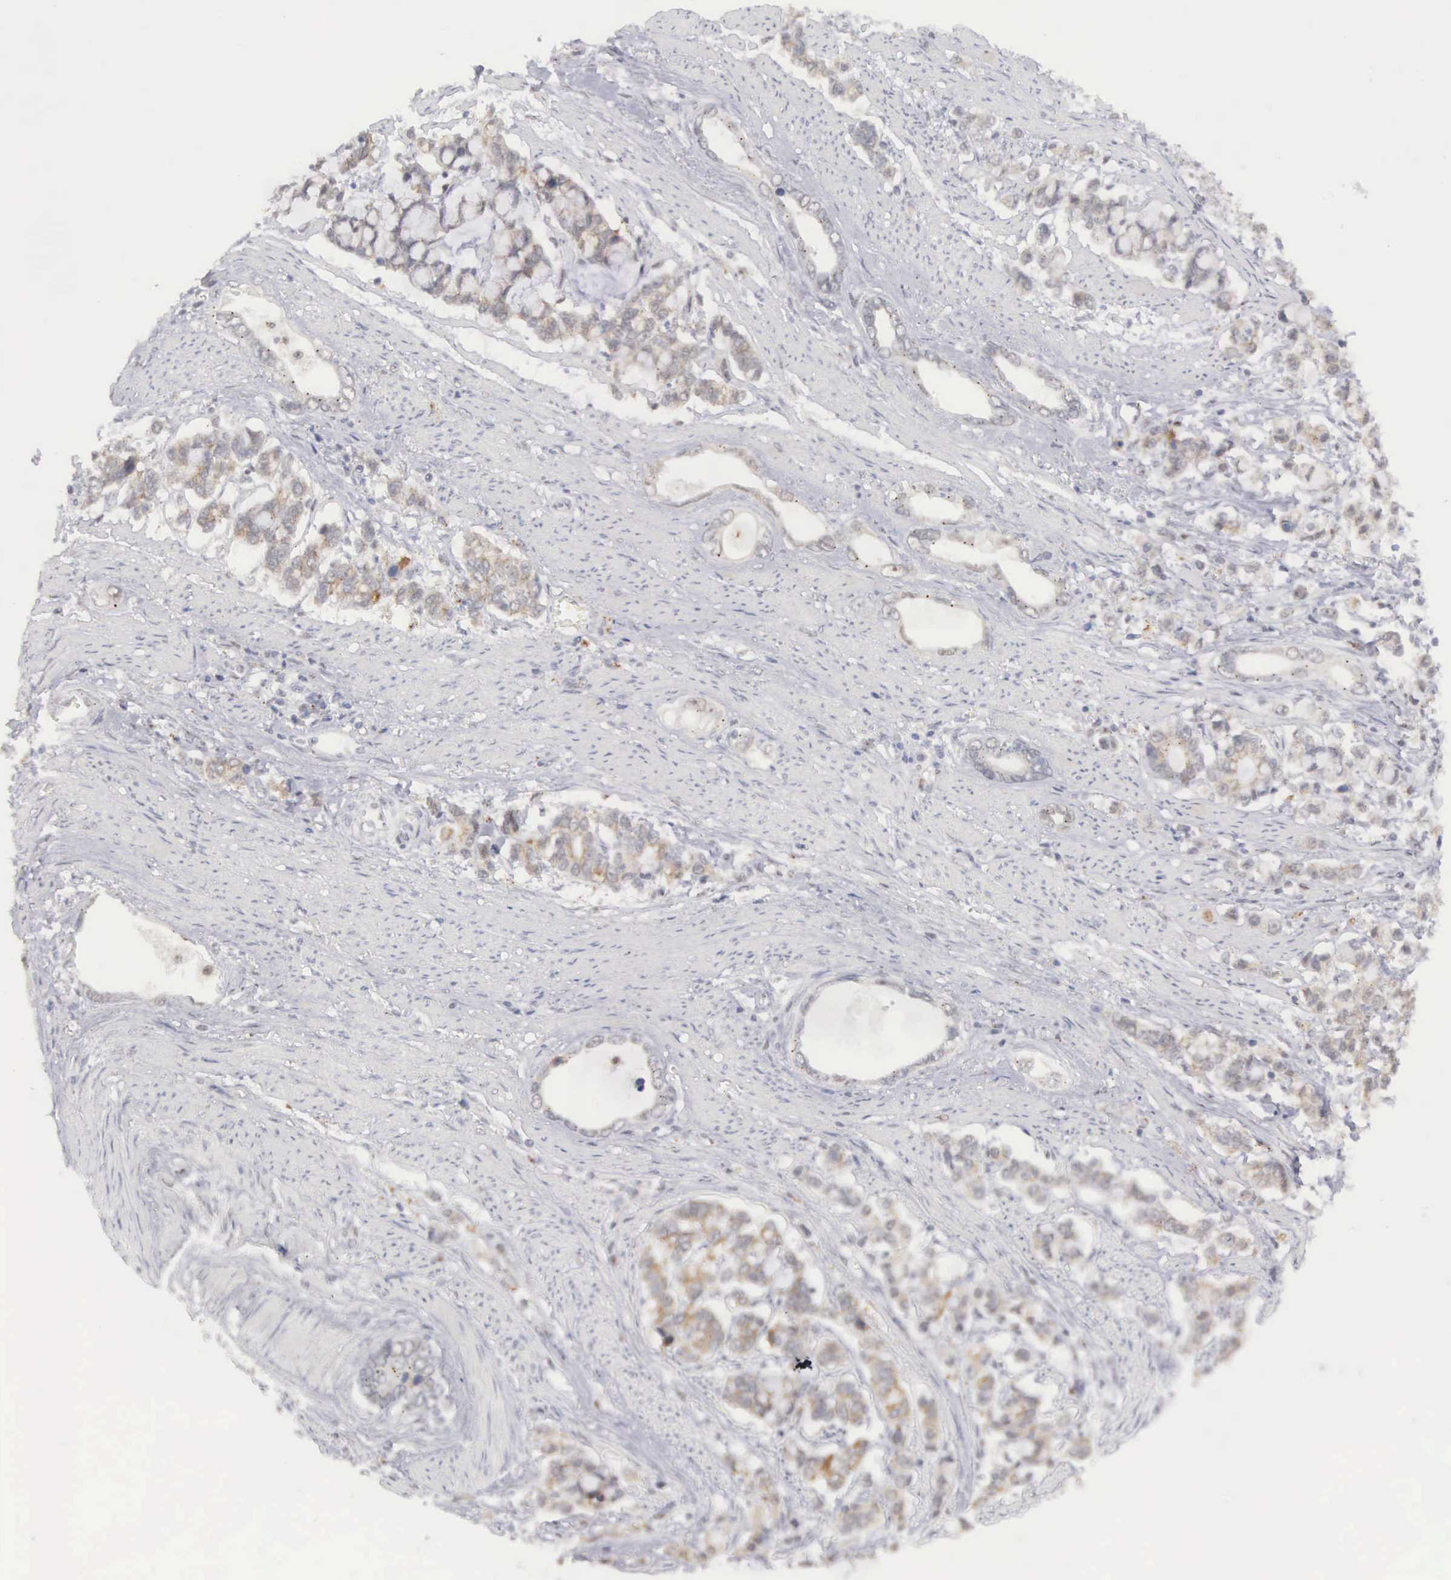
{"staining": {"intensity": "weak", "quantity": "<25%", "location": "cytoplasmic/membranous,nuclear"}, "tissue": "stomach cancer", "cell_type": "Tumor cells", "image_type": "cancer", "snomed": [{"axis": "morphology", "description": "Adenocarcinoma, NOS"}, {"axis": "topography", "description": "Stomach"}], "caption": "Immunohistochemistry (IHC) micrograph of neoplastic tissue: stomach cancer stained with DAB demonstrates no significant protein positivity in tumor cells.", "gene": "MNAT1", "patient": {"sex": "male", "age": 78}}